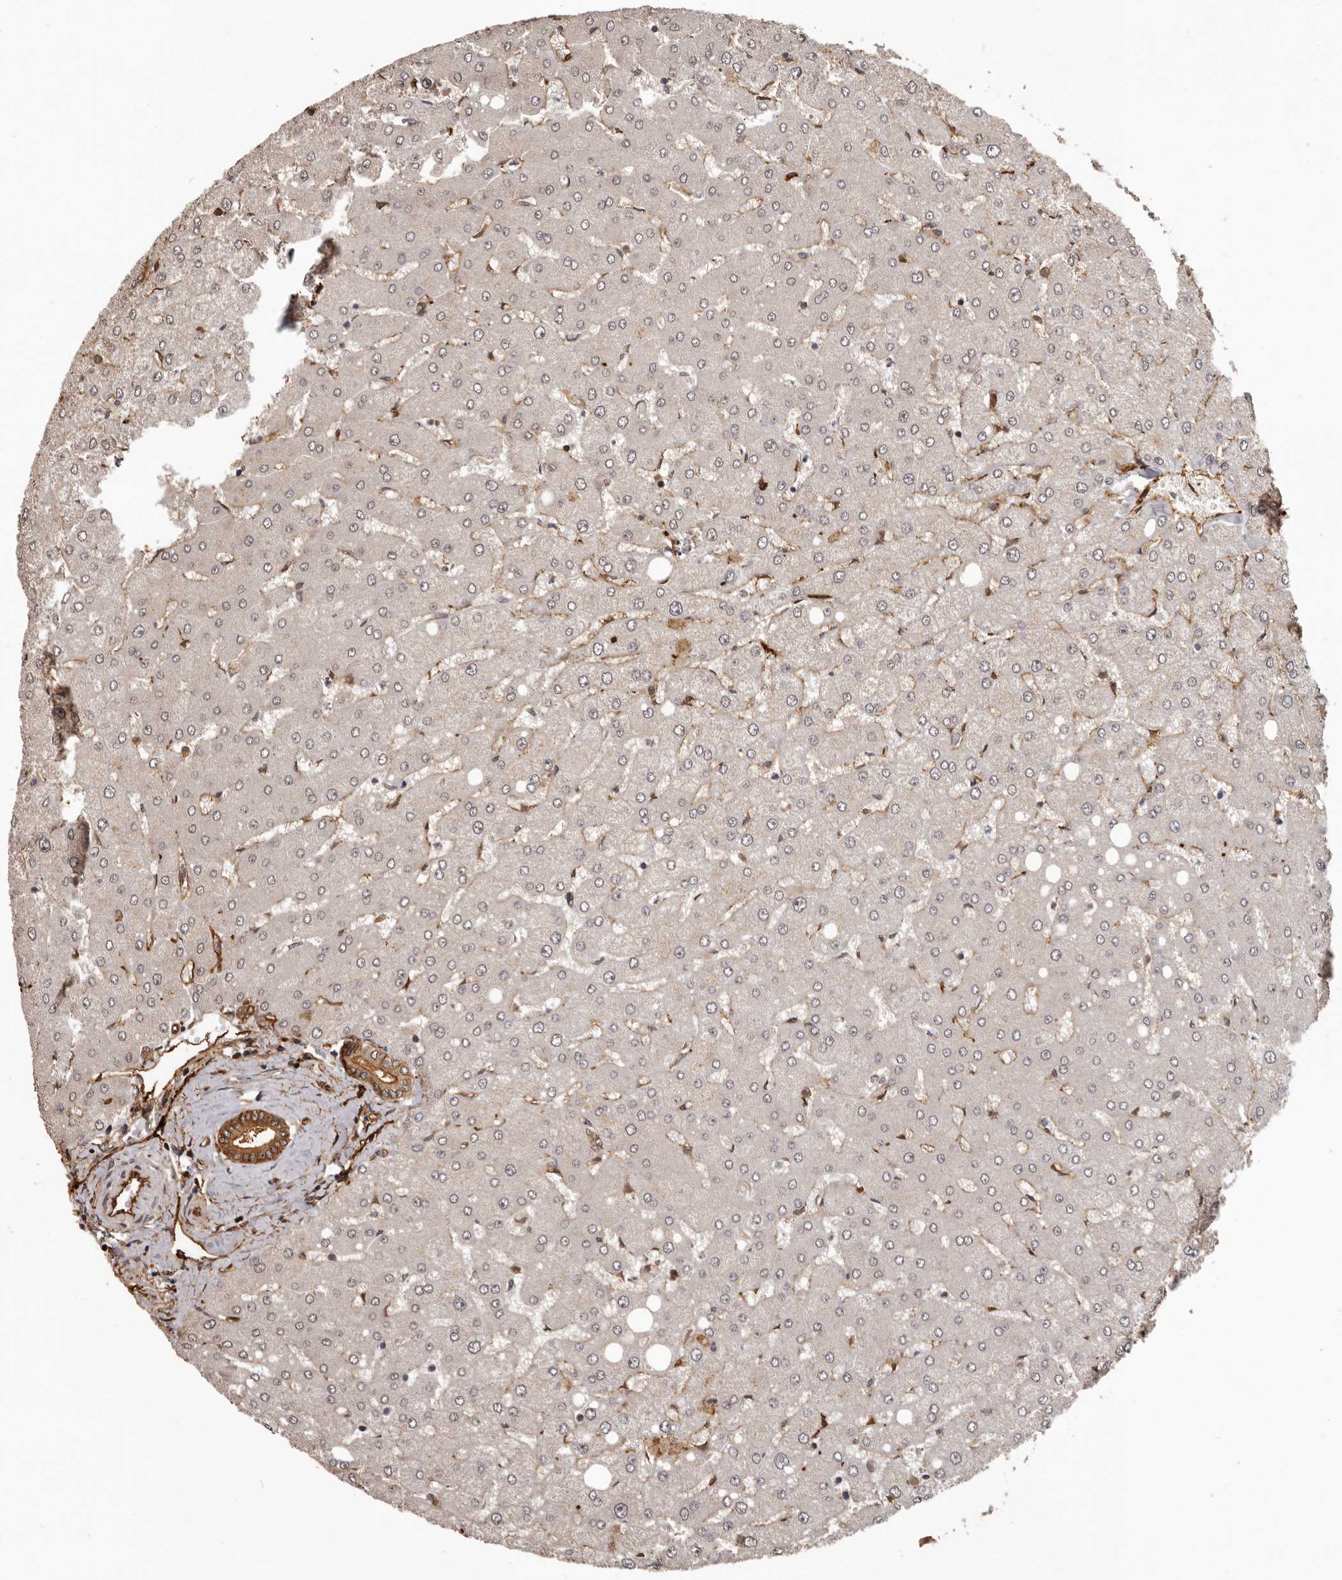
{"staining": {"intensity": "strong", "quantity": ">75%", "location": "cytoplasmic/membranous"}, "tissue": "liver", "cell_type": "Cholangiocytes", "image_type": "normal", "snomed": [{"axis": "morphology", "description": "Normal tissue, NOS"}, {"axis": "topography", "description": "Liver"}], "caption": "The micrograph shows staining of normal liver, revealing strong cytoplasmic/membranous protein staining (brown color) within cholangiocytes. (DAB IHC, brown staining for protein, blue staining for nuclei).", "gene": "SLITRK6", "patient": {"sex": "female", "age": 54}}